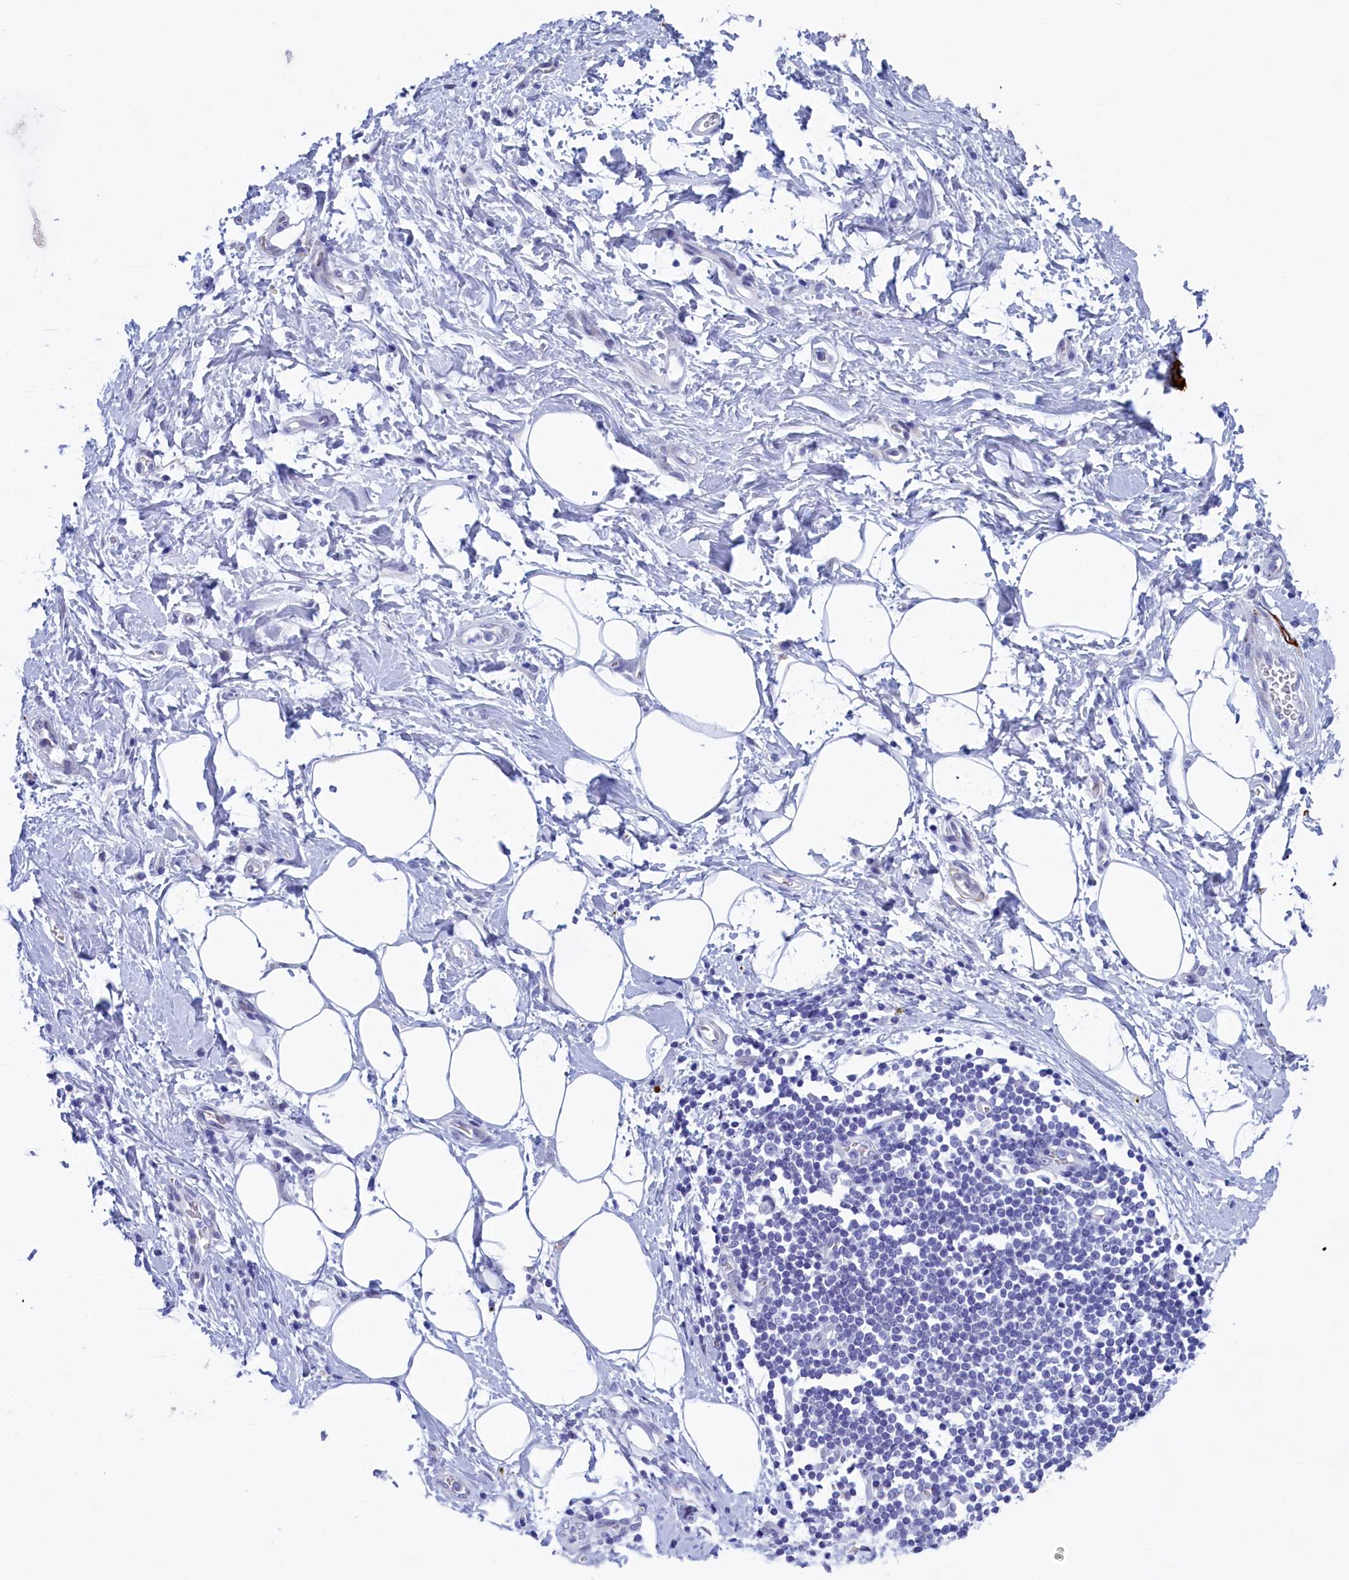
{"staining": {"intensity": "negative", "quantity": "none", "location": "none"}, "tissue": "adipose tissue", "cell_type": "Adipocytes", "image_type": "normal", "snomed": [{"axis": "morphology", "description": "Normal tissue, NOS"}, {"axis": "morphology", "description": "Adenocarcinoma, NOS"}, {"axis": "topography", "description": "Pancreas"}, {"axis": "topography", "description": "Peripheral nerve tissue"}], "caption": "Immunohistochemistry (IHC) of unremarkable adipose tissue shows no expression in adipocytes.", "gene": "WDR83", "patient": {"sex": "male", "age": 59}}